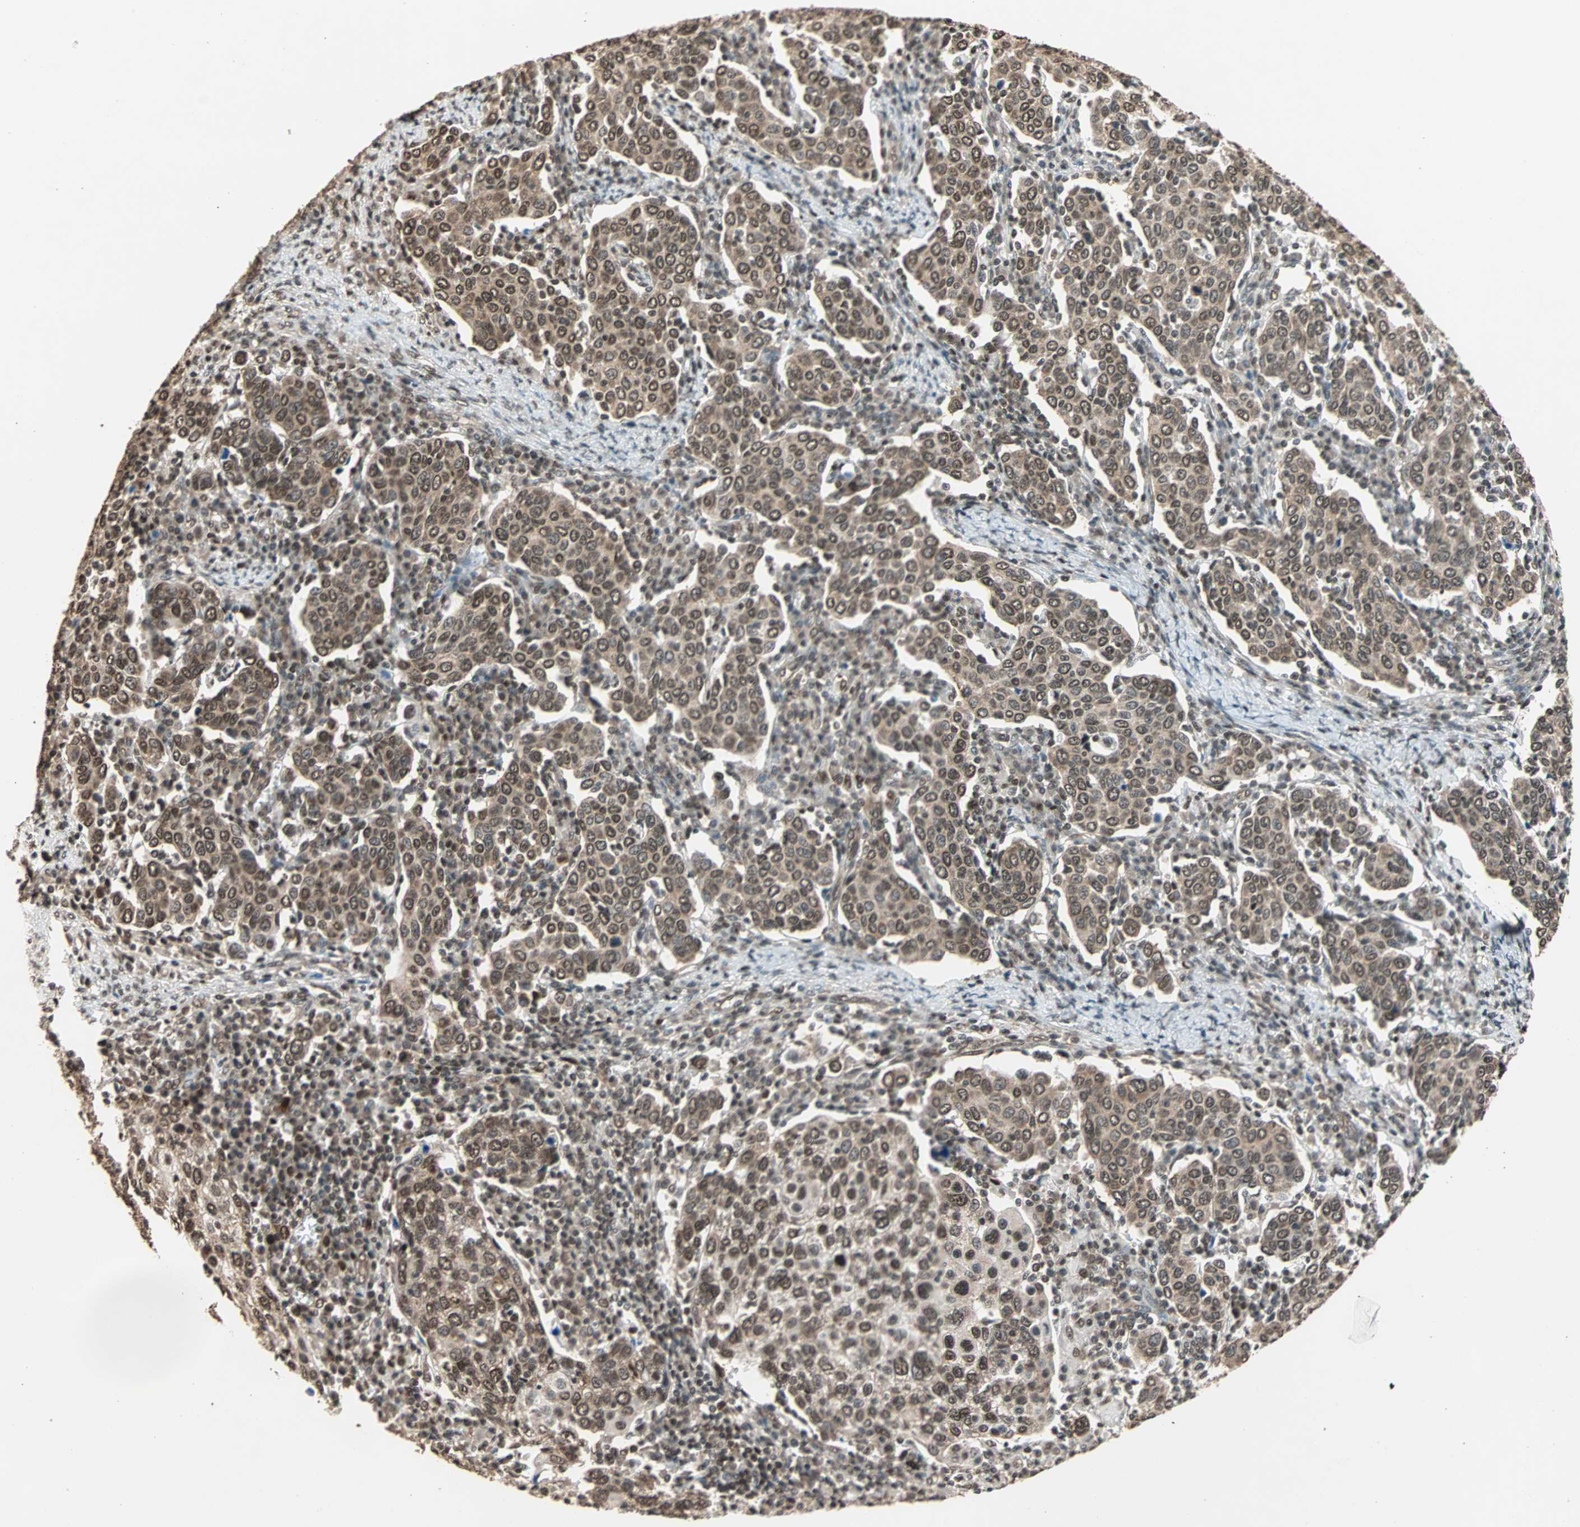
{"staining": {"intensity": "moderate", "quantity": ">75%", "location": "cytoplasmic/membranous,nuclear"}, "tissue": "cervical cancer", "cell_type": "Tumor cells", "image_type": "cancer", "snomed": [{"axis": "morphology", "description": "Squamous cell carcinoma, NOS"}, {"axis": "topography", "description": "Cervix"}], "caption": "The image shows immunohistochemical staining of cervical cancer. There is moderate cytoplasmic/membranous and nuclear expression is seen in approximately >75% of tumor cells. (DAB = brown stain, brightfield microscopy at high magnification).", "gene": "DAZAP1", "patient": {"sex": "female", "age": 40}}